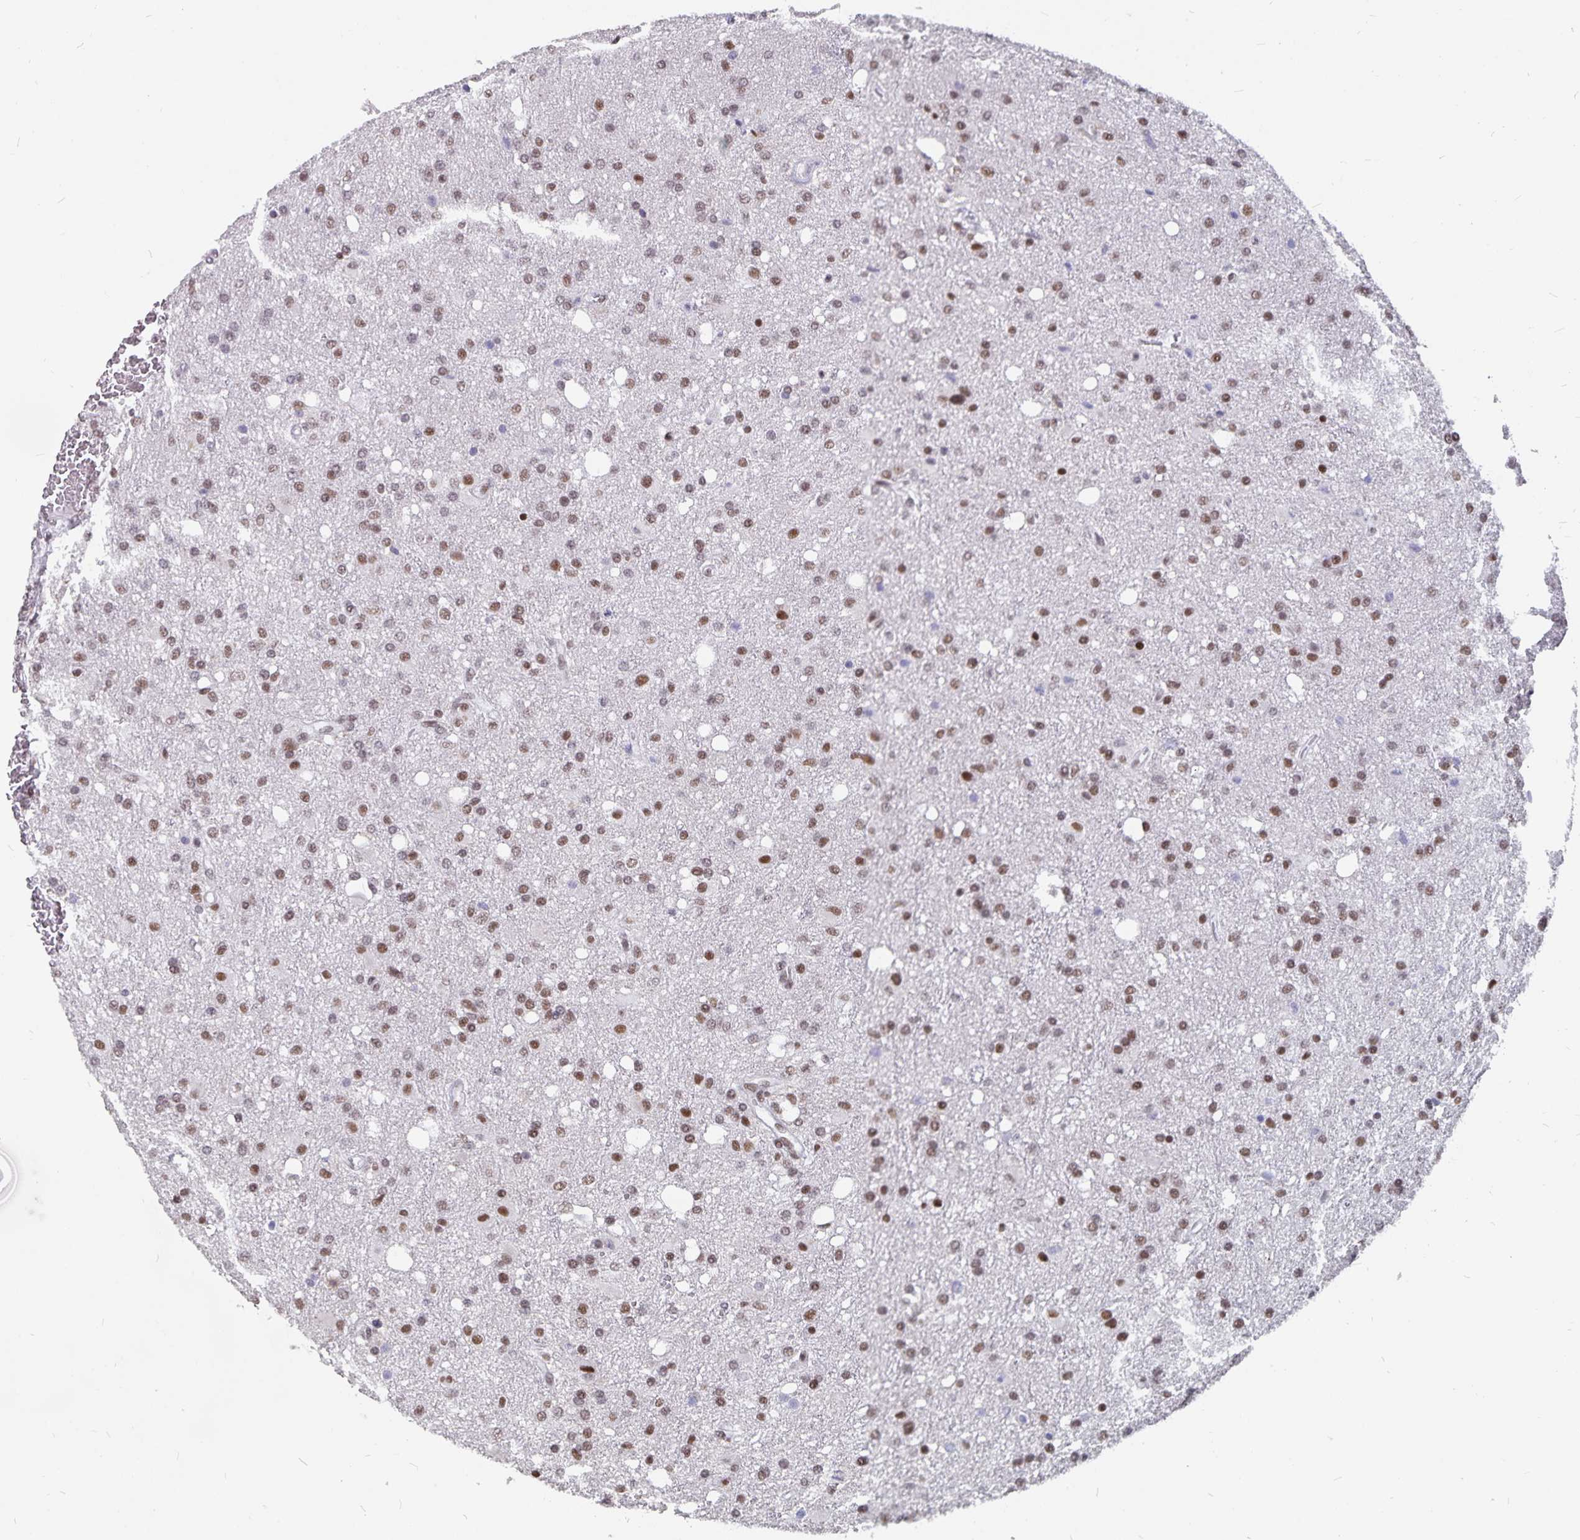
{"staining": {"intensity": "moderate", "quantity": ">75%", "location": "nuclear"}, "tissue": "glioma", "cell_type": "Tumor cells", "image_type": "cancer", "snomed": [{"axis": "morphology", "description": "Glioma, malignant, Low grade"}, {"axis": "topography", "description": "Brain"}], "caption": "DAB (3,3'-diaminobenzidine) immunohistochemical staining of human glioma shows moderate nuclear protein staining in approximately >75% of tumor cells.", "gene": "PBX2", "patient": {"sex": "female", "age": 58}}